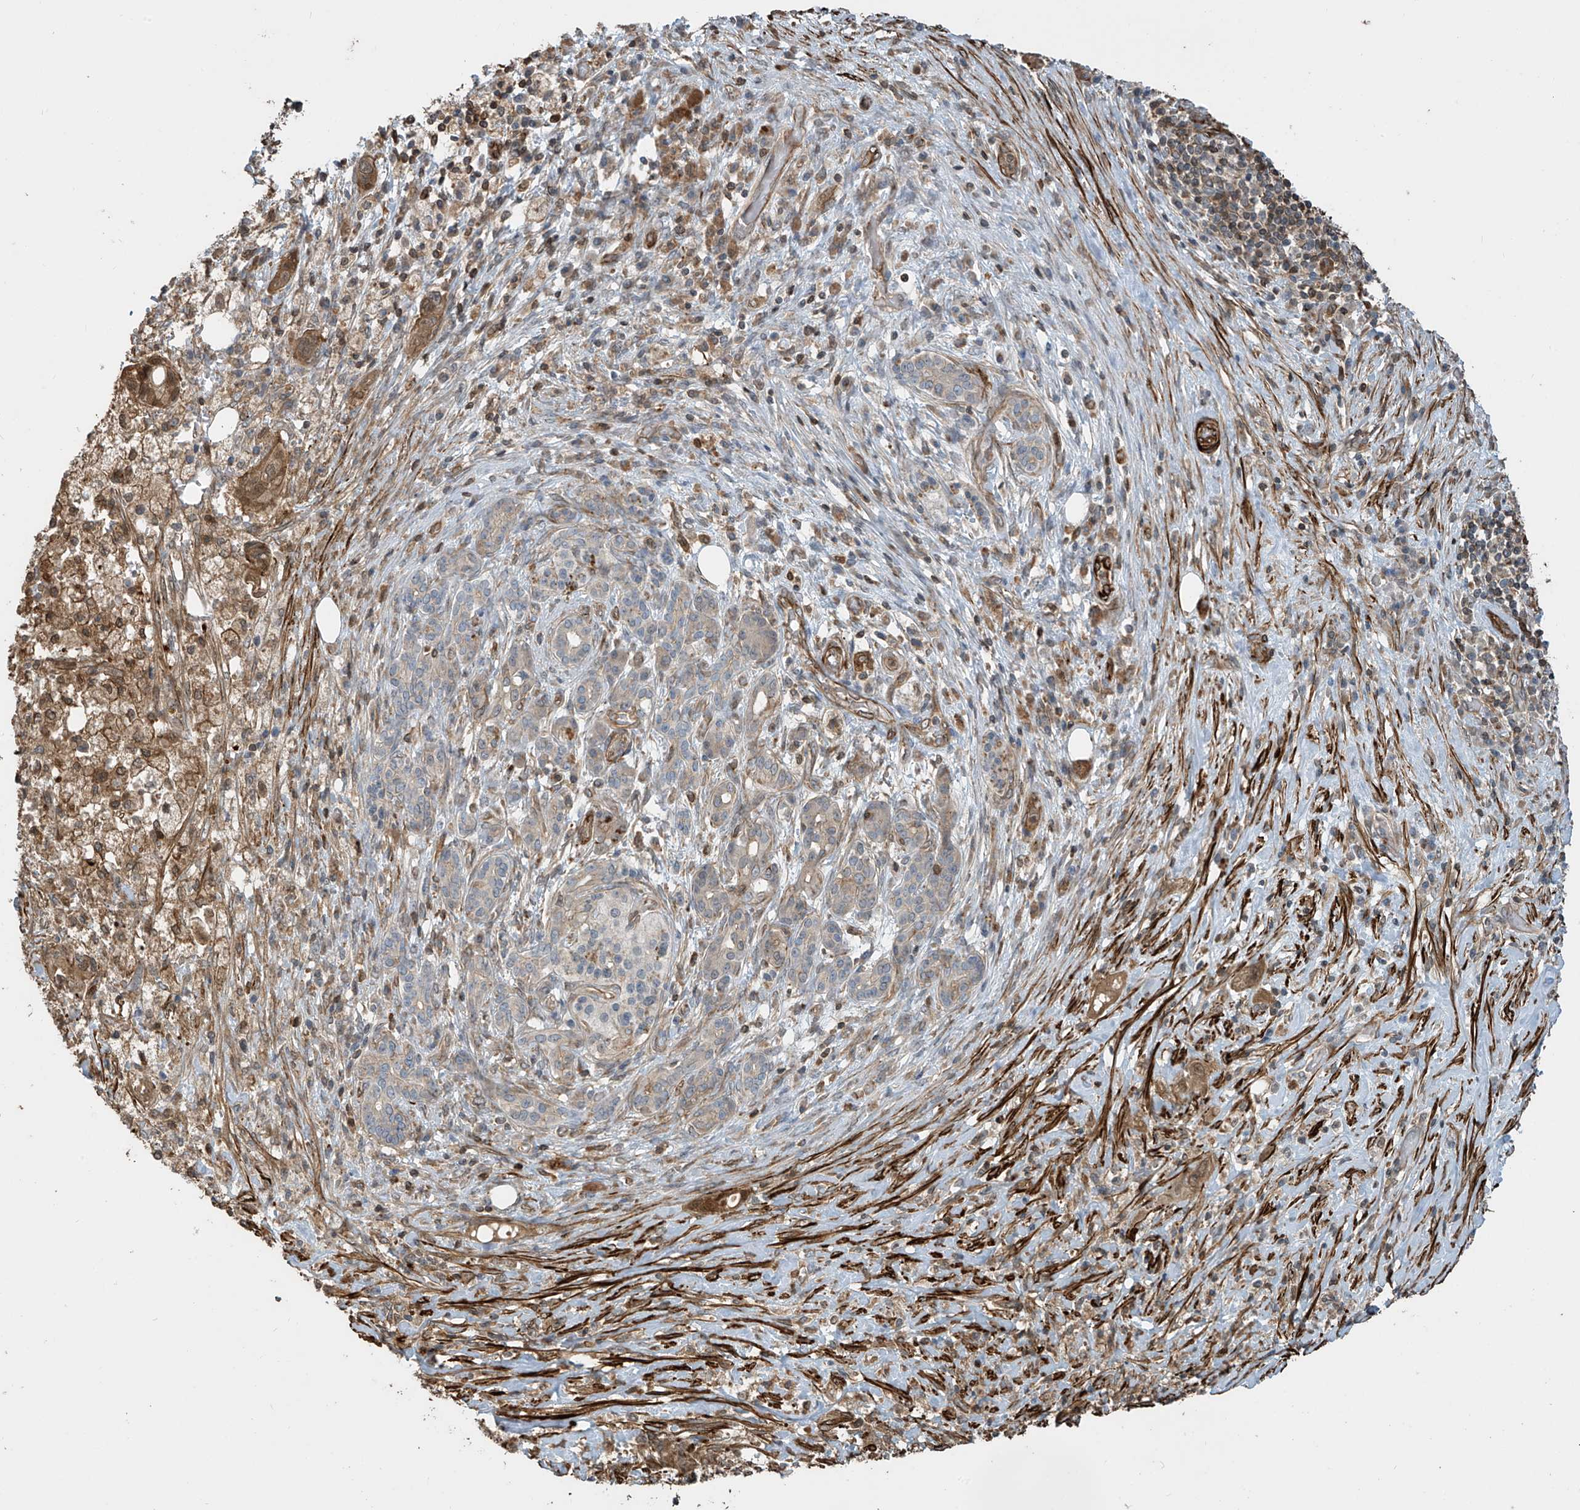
{"staining": {"intensity": "moderate", "quantity": "25%-75%", "location": "cytoplasmic/membranous"}, "tissue": "pancreatic cancer", "cell_type": "Tumor cells", "image_type": "cancer", "snomed": [{"axis": "morphology", "description": "Adenocarcinoma, NOS"}, {"axis": "topography", "description": "Pancreas"}], "caption": "Immunohistochemistry histopathology image of neoplastic tissue: pancreatic cancer stained using IHC displays medium levels of moderate protein expression localized specifically in the cytoplasmic/membranous of tumor cells, appearing as a cytoplasmic/membranous brown color.", "gene": "SH3BGRL3", "patient": {"sex": "female", "age": 73}}